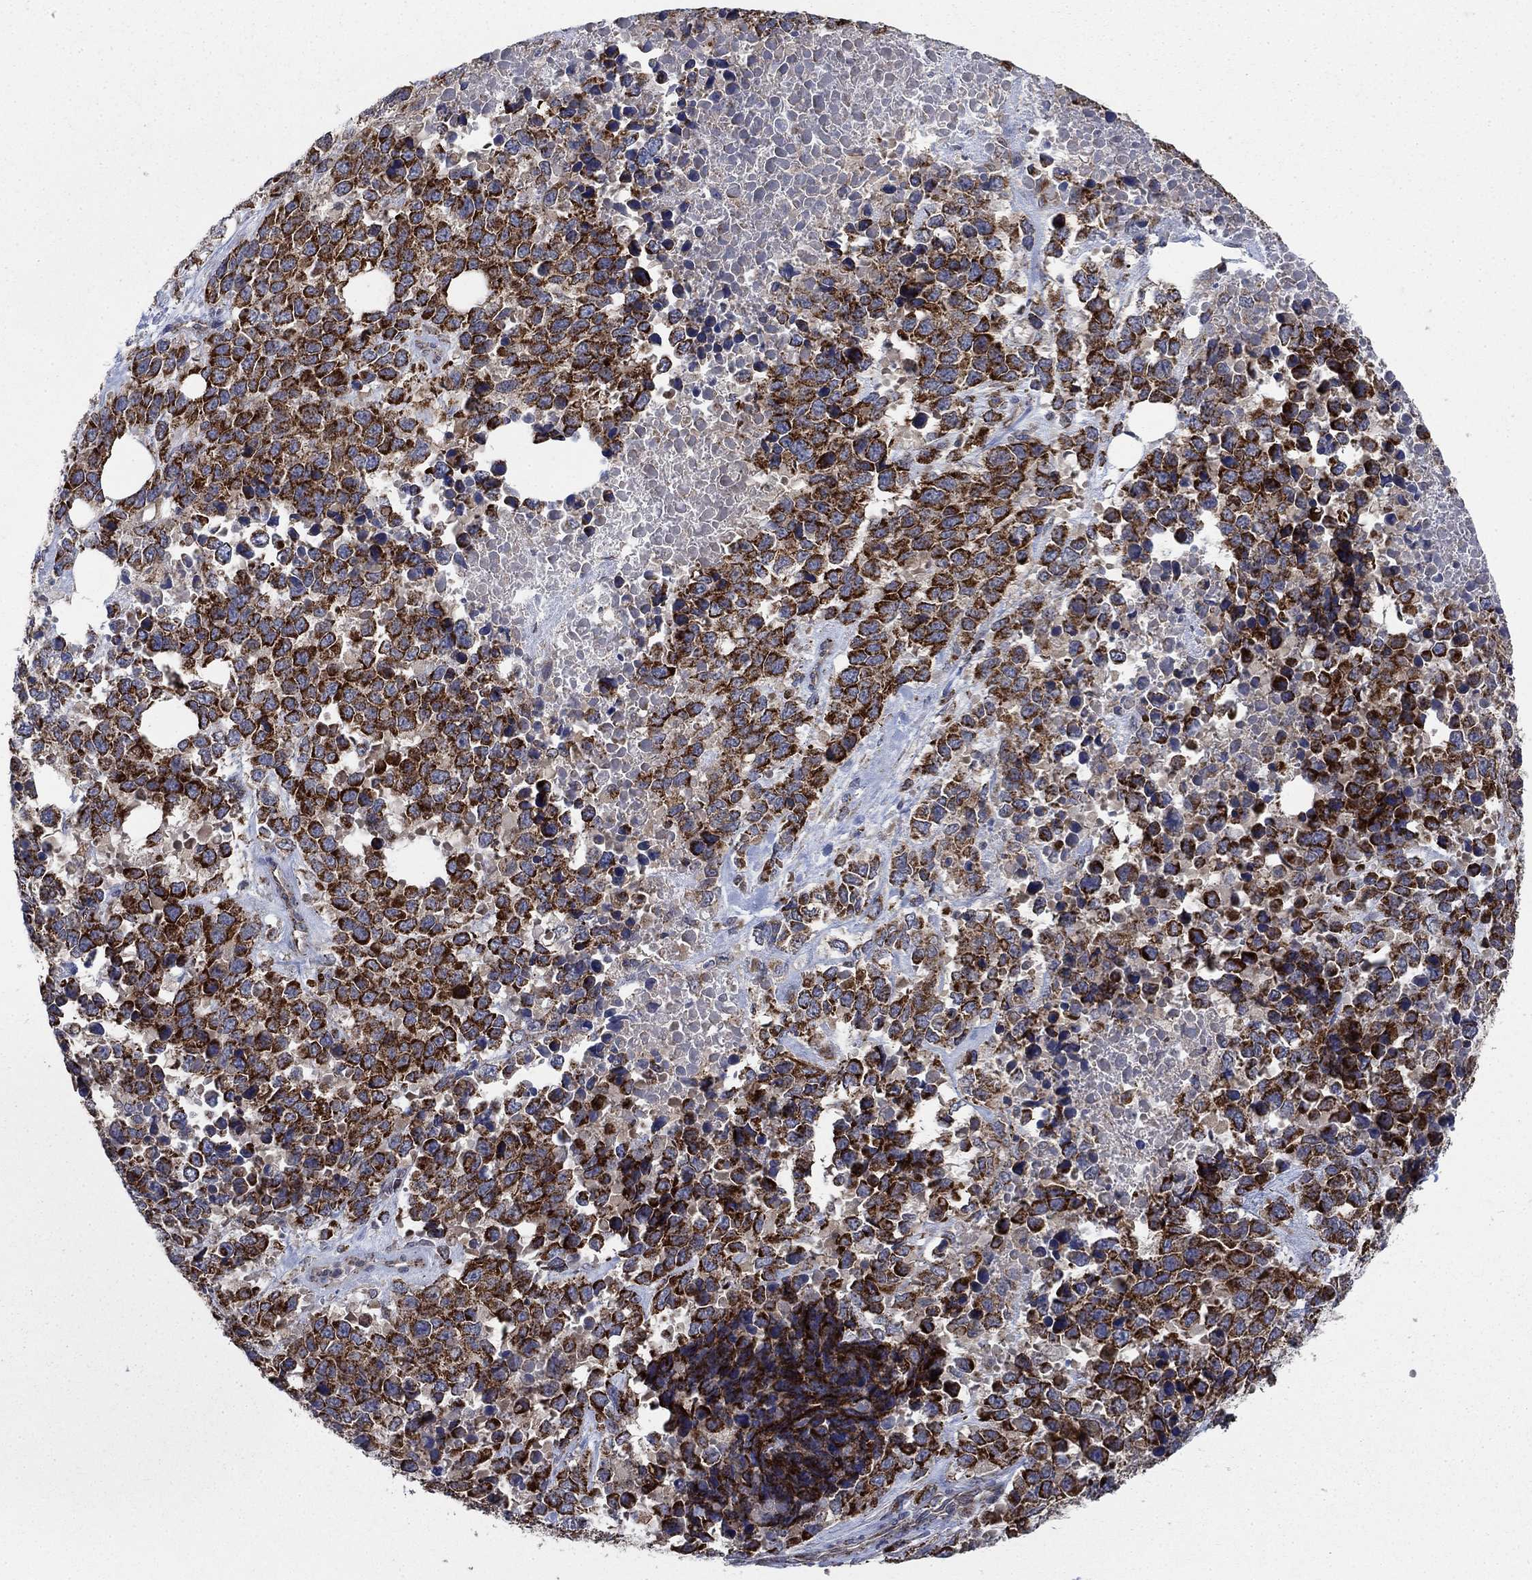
{"staining": {"intensity": "strong", "quantity": ">75%", "location": "cytoplasmic/membranous"}, "tissue": "melanoma", "cell_type": "Tumor cells", "image_type": "cancer", "snomed": [{"axis": "morphology", "description": "Malignant melanoma, Metastatic site"}, {"axis": "topography", "description": "Skin"}], "caption": "The image exhibits immunohistochemical staining of malignant melanoma (metastatic site). There is strong cytoplasmic/membranous positivity is identified in approximately >75% of tumor cells.", "gene": "NME7", "patient": {"sex": "male", "age": 84}}